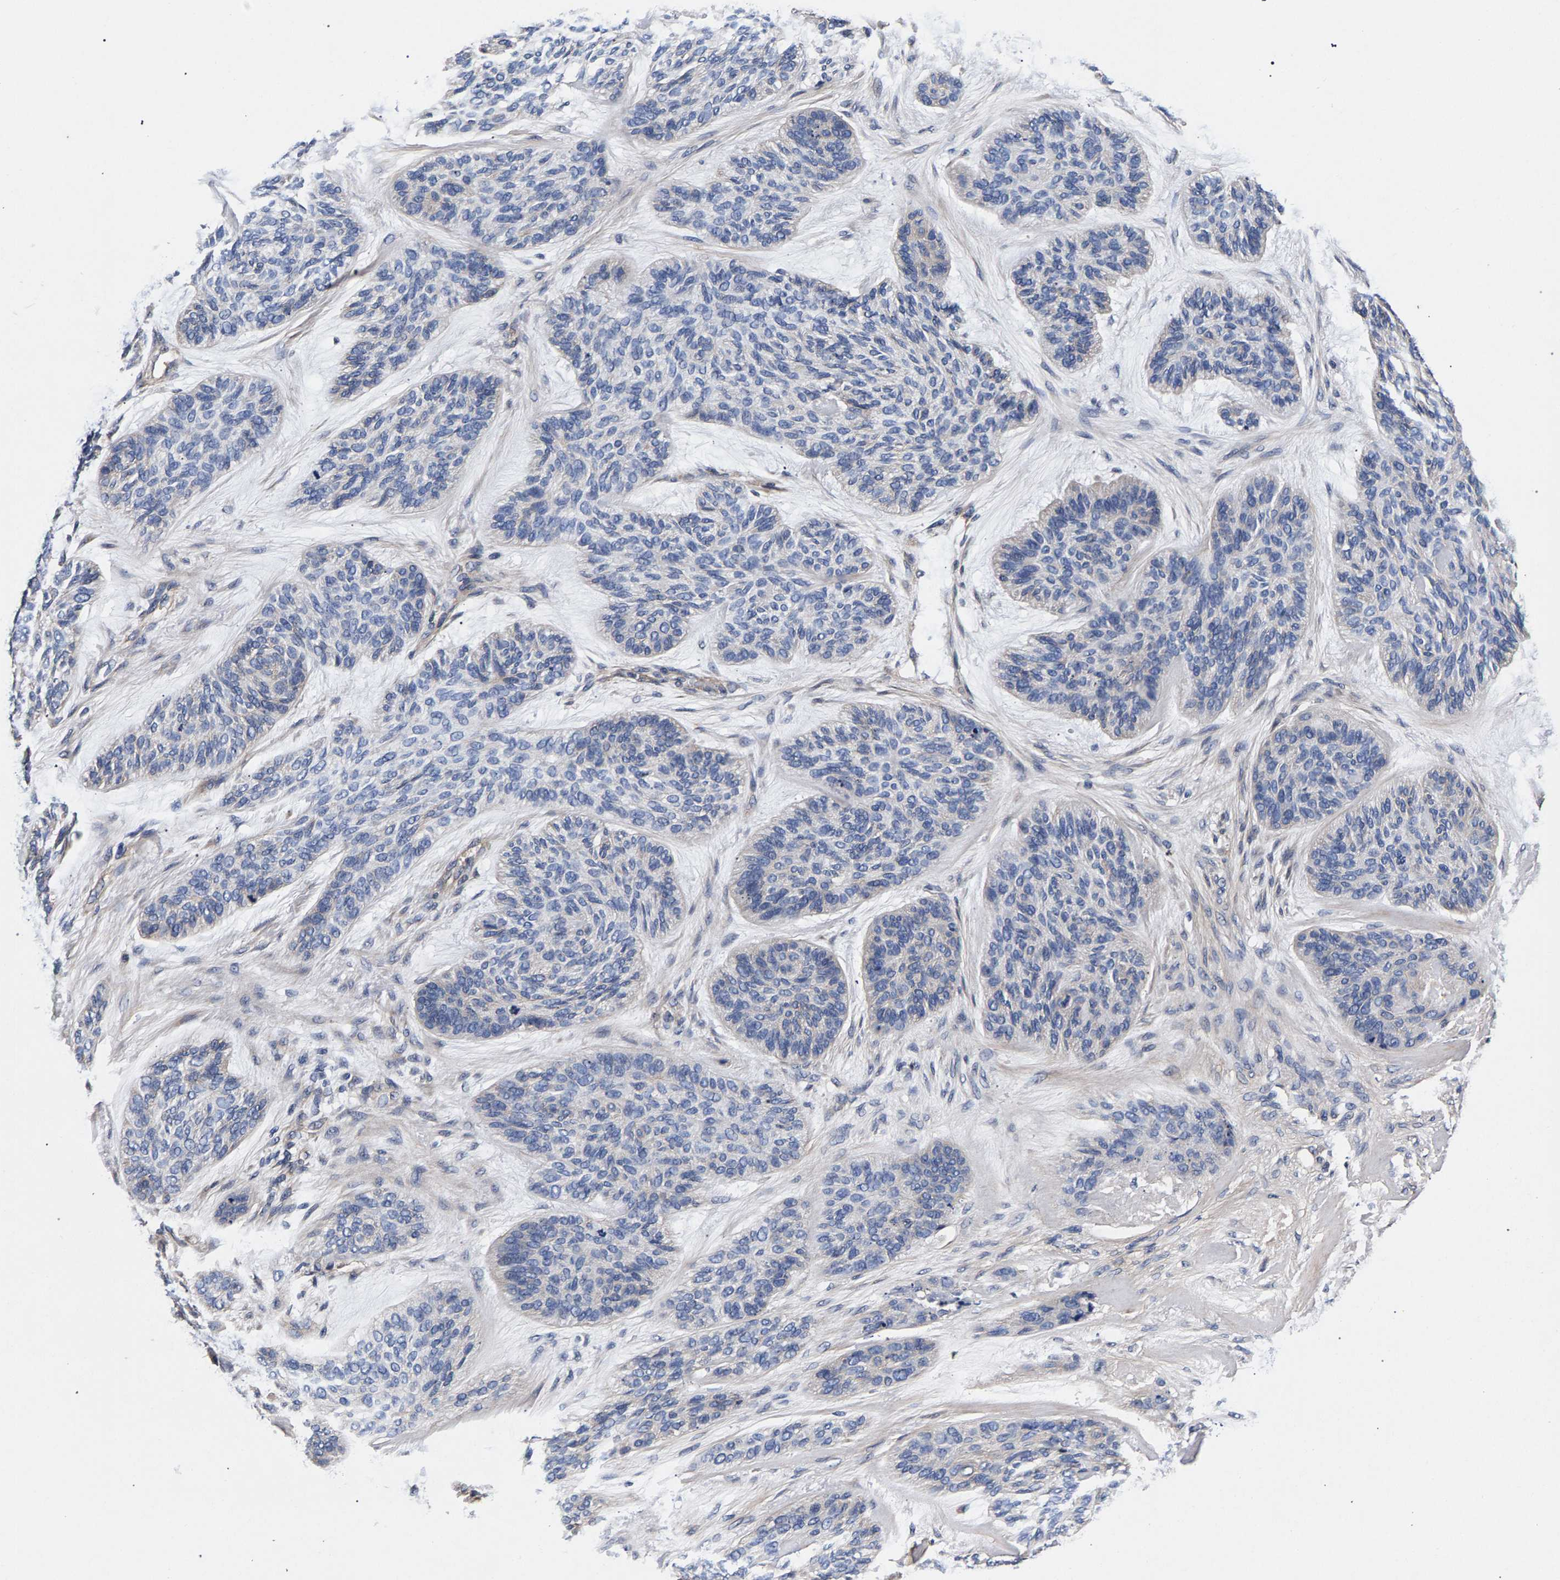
{"staining": {"intensity": "negative", "quantity": "none", "location": "none"}, "tissue": "skin cancer", "cell_type": "Tumor cells", "image_type": "cancer", "snomed": [{"axis": "morphology", "description": "Basal cell carcinoma"}, {"axis": "topography", "description": "Skin"}], "caption": "Skin cancer was stained to show a protein in brown. There is no significant expression in tumor cells.", "gene": "MARCHF7", "patient": {"sex": "male", "age": 55}}